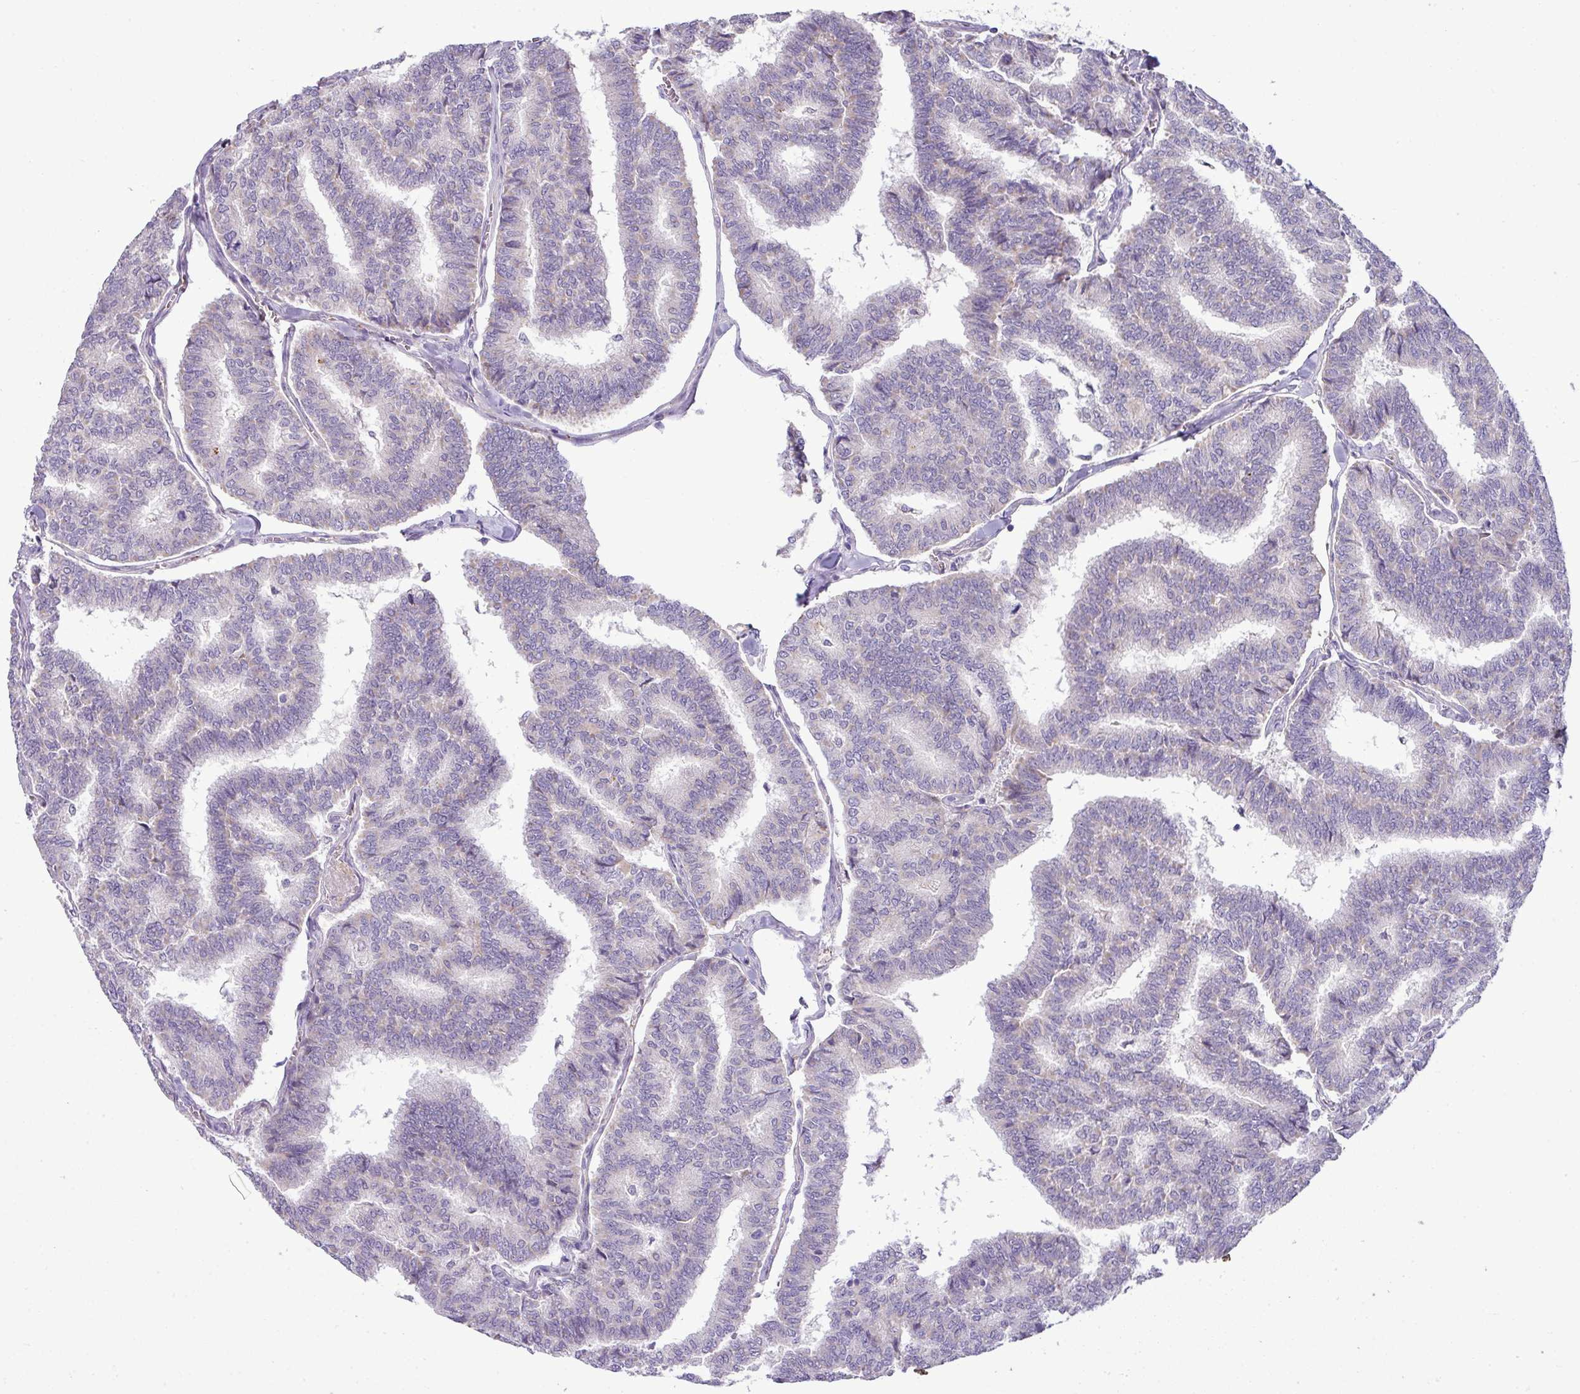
{"staining": {"intensity": "negative", "quantity": "none", "location": "none"}, "tissue": "thyroid cancer", "cell_type": "Tumor cells", "image_type": "cancer", "snomed": [{"axis": "morphology", "description": "Papillary adenocarcinoma, NOS"}, {"axis": "topography", "description": "Thyroid gland"}], "caption": "Tumor cells show no significant protein staining in thyroid cancer. (Stains: DAB (3,3'-diaminobenzidine) immunohistochemistry with hematoxylin counter stain, Microscopy: brightfield microscopy at high magnification).", "gene": "HBEGF", "patient": {"sex": "female", "age": 35}}